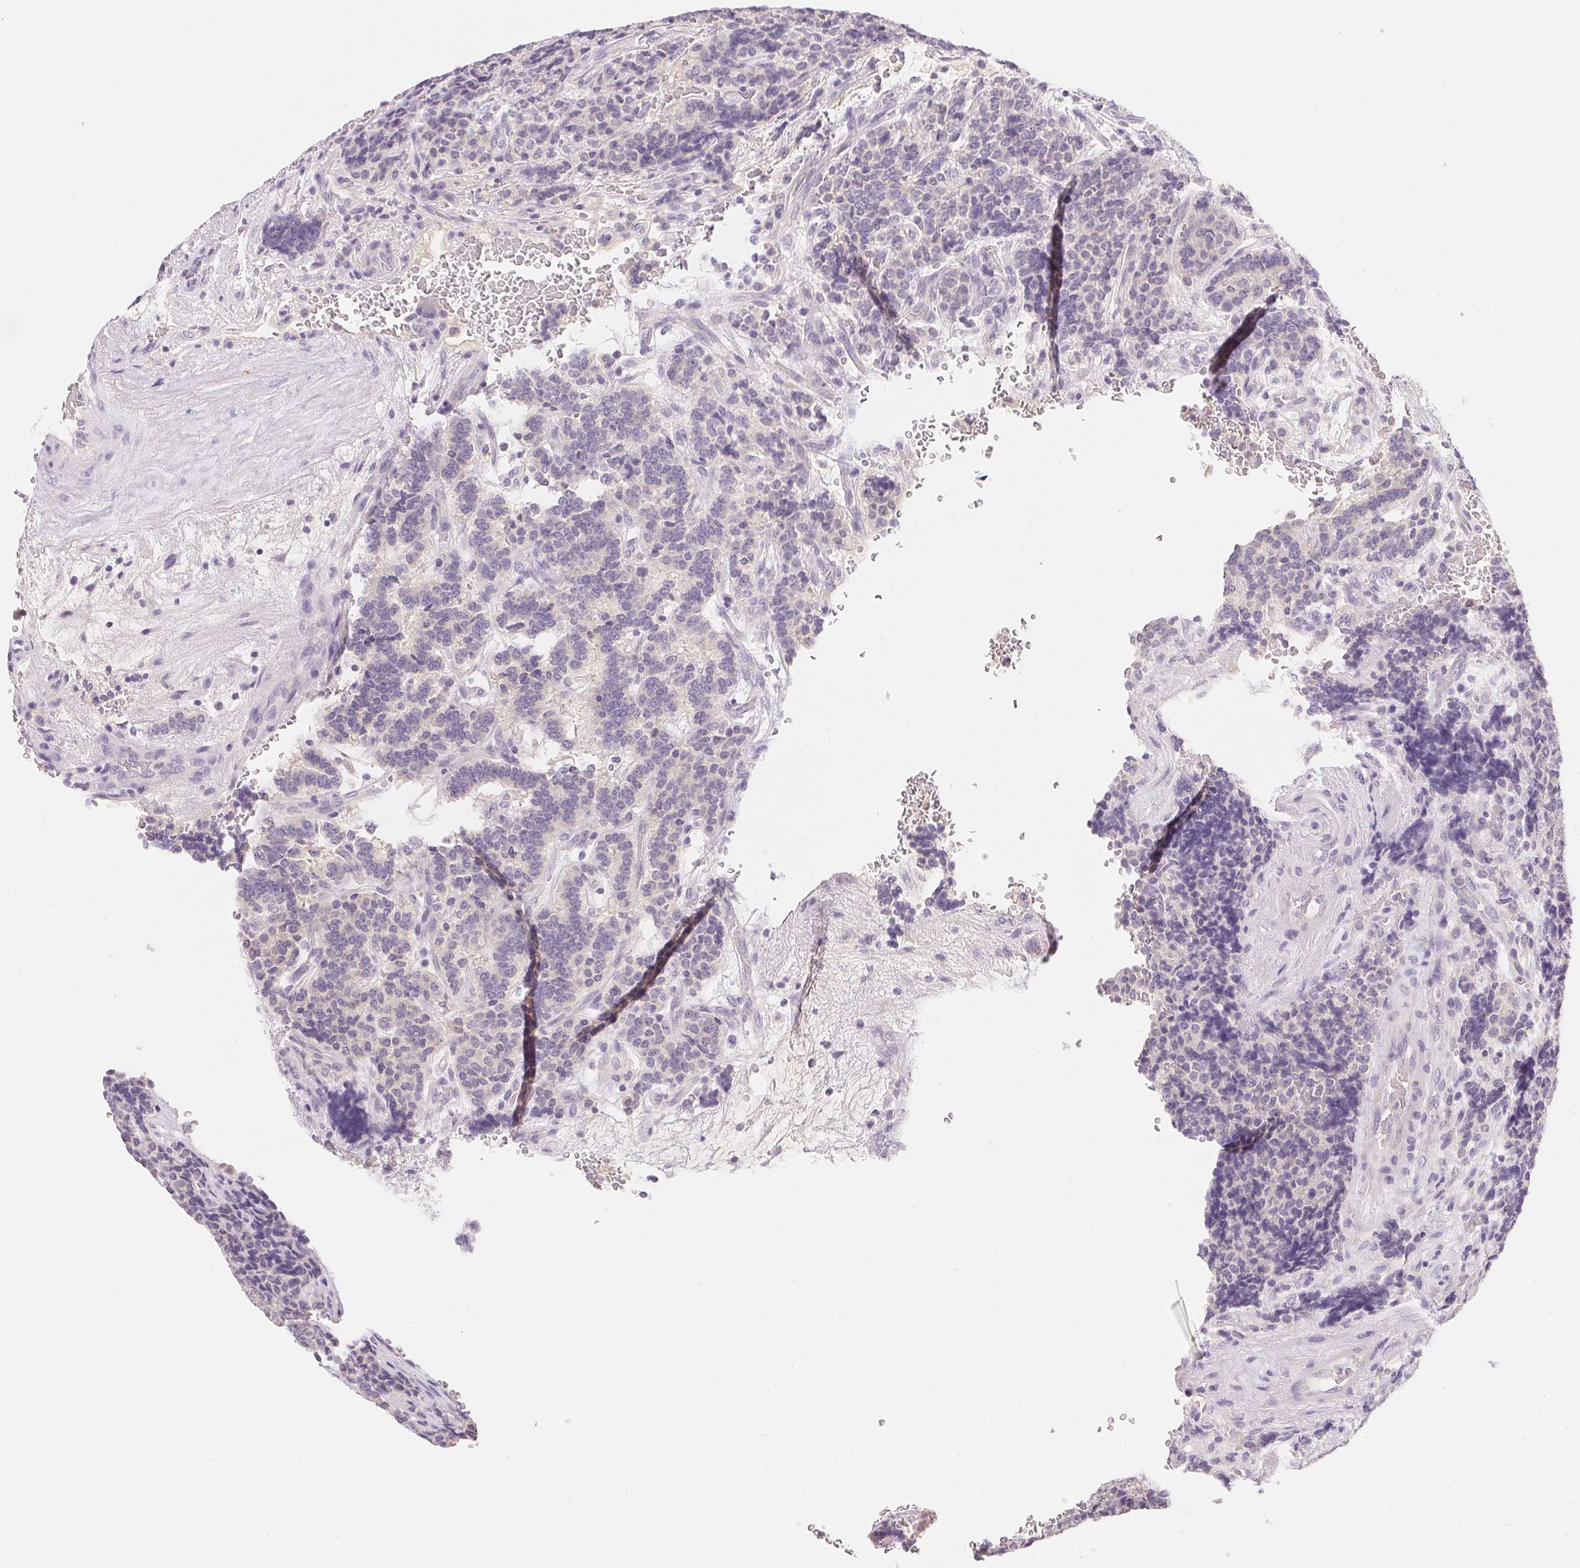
{"staining": {"intensity": "negative", "quantity": "none", "location": "none"}, "tissue": "carcinoid", "cell_type": "Tumor cells", "image_type": "cancer", "snomed": [{"axis": "morphology", "description": "Carcinoid, malignant, NOS"}, {"axis": "topography", "description": "Pancreas"}], "caption": "Tumor cells are negative for protein expression in human malignant carcinoid.", "gene": "MCOLN3", "patient": {"sex": "male", "age": 36}}